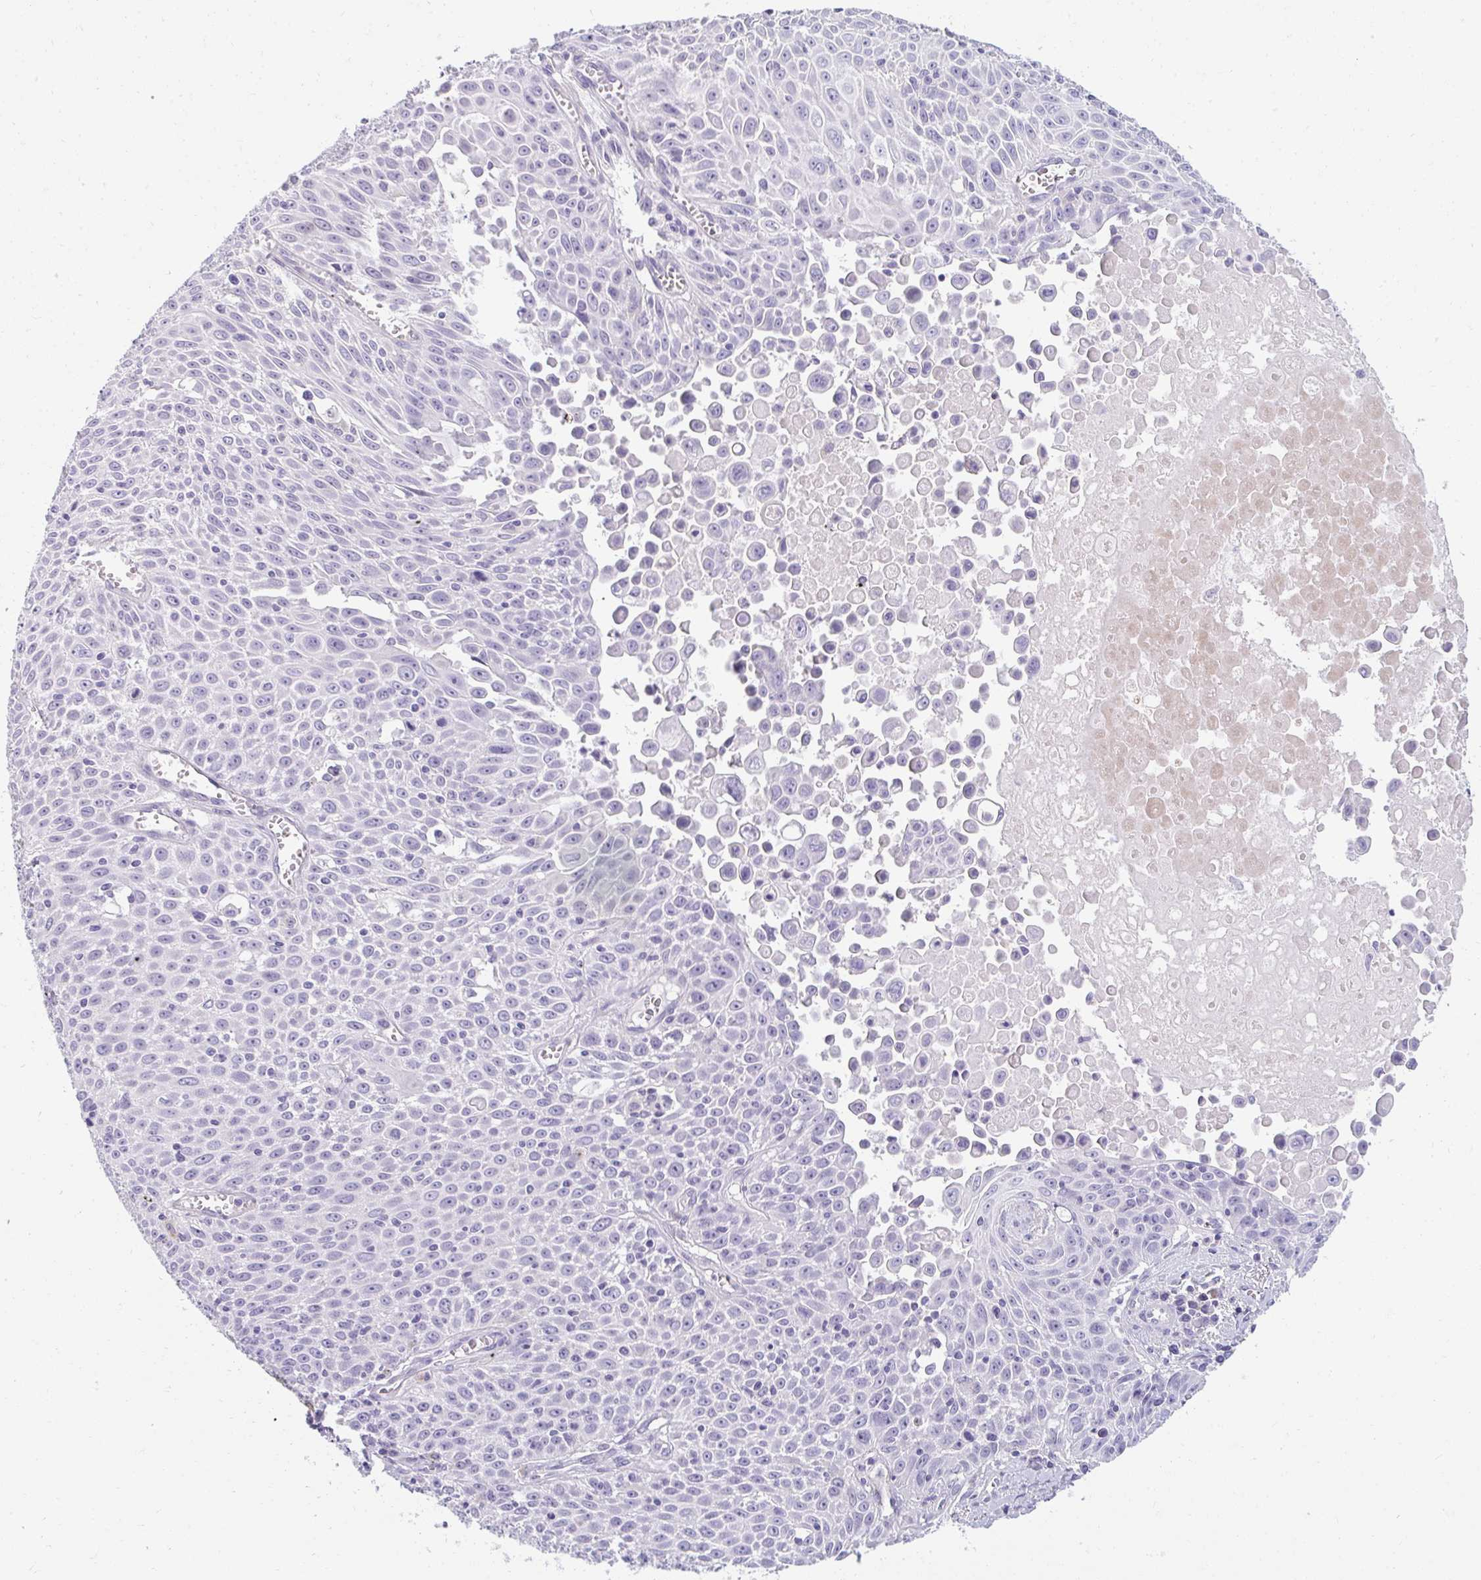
{"staining": {"intensity": "negative", "quantity": "none", "location": "none"}, "tissue": "lung cancer", "cell_type": "Tumor cells", "image_type": "cancer", "snomed": [{"axis": "morphology", "description": "Squamous cell carcinoma, NOS"}, {"axis": "morphology", "description": "Squamous cell carcinoma, metastatic, NOS"}, {"axis": "topography", "description": "Lymph node"}, {"axis": "topography", "description": "Lung"}], "caption": "An immunohistochemistry micrograph of lung cancer is shown. There is no staining in tumor cells of lung cancer.", "gene": "EIF1AD", "patient": {"sex": "female", "age": 62}}